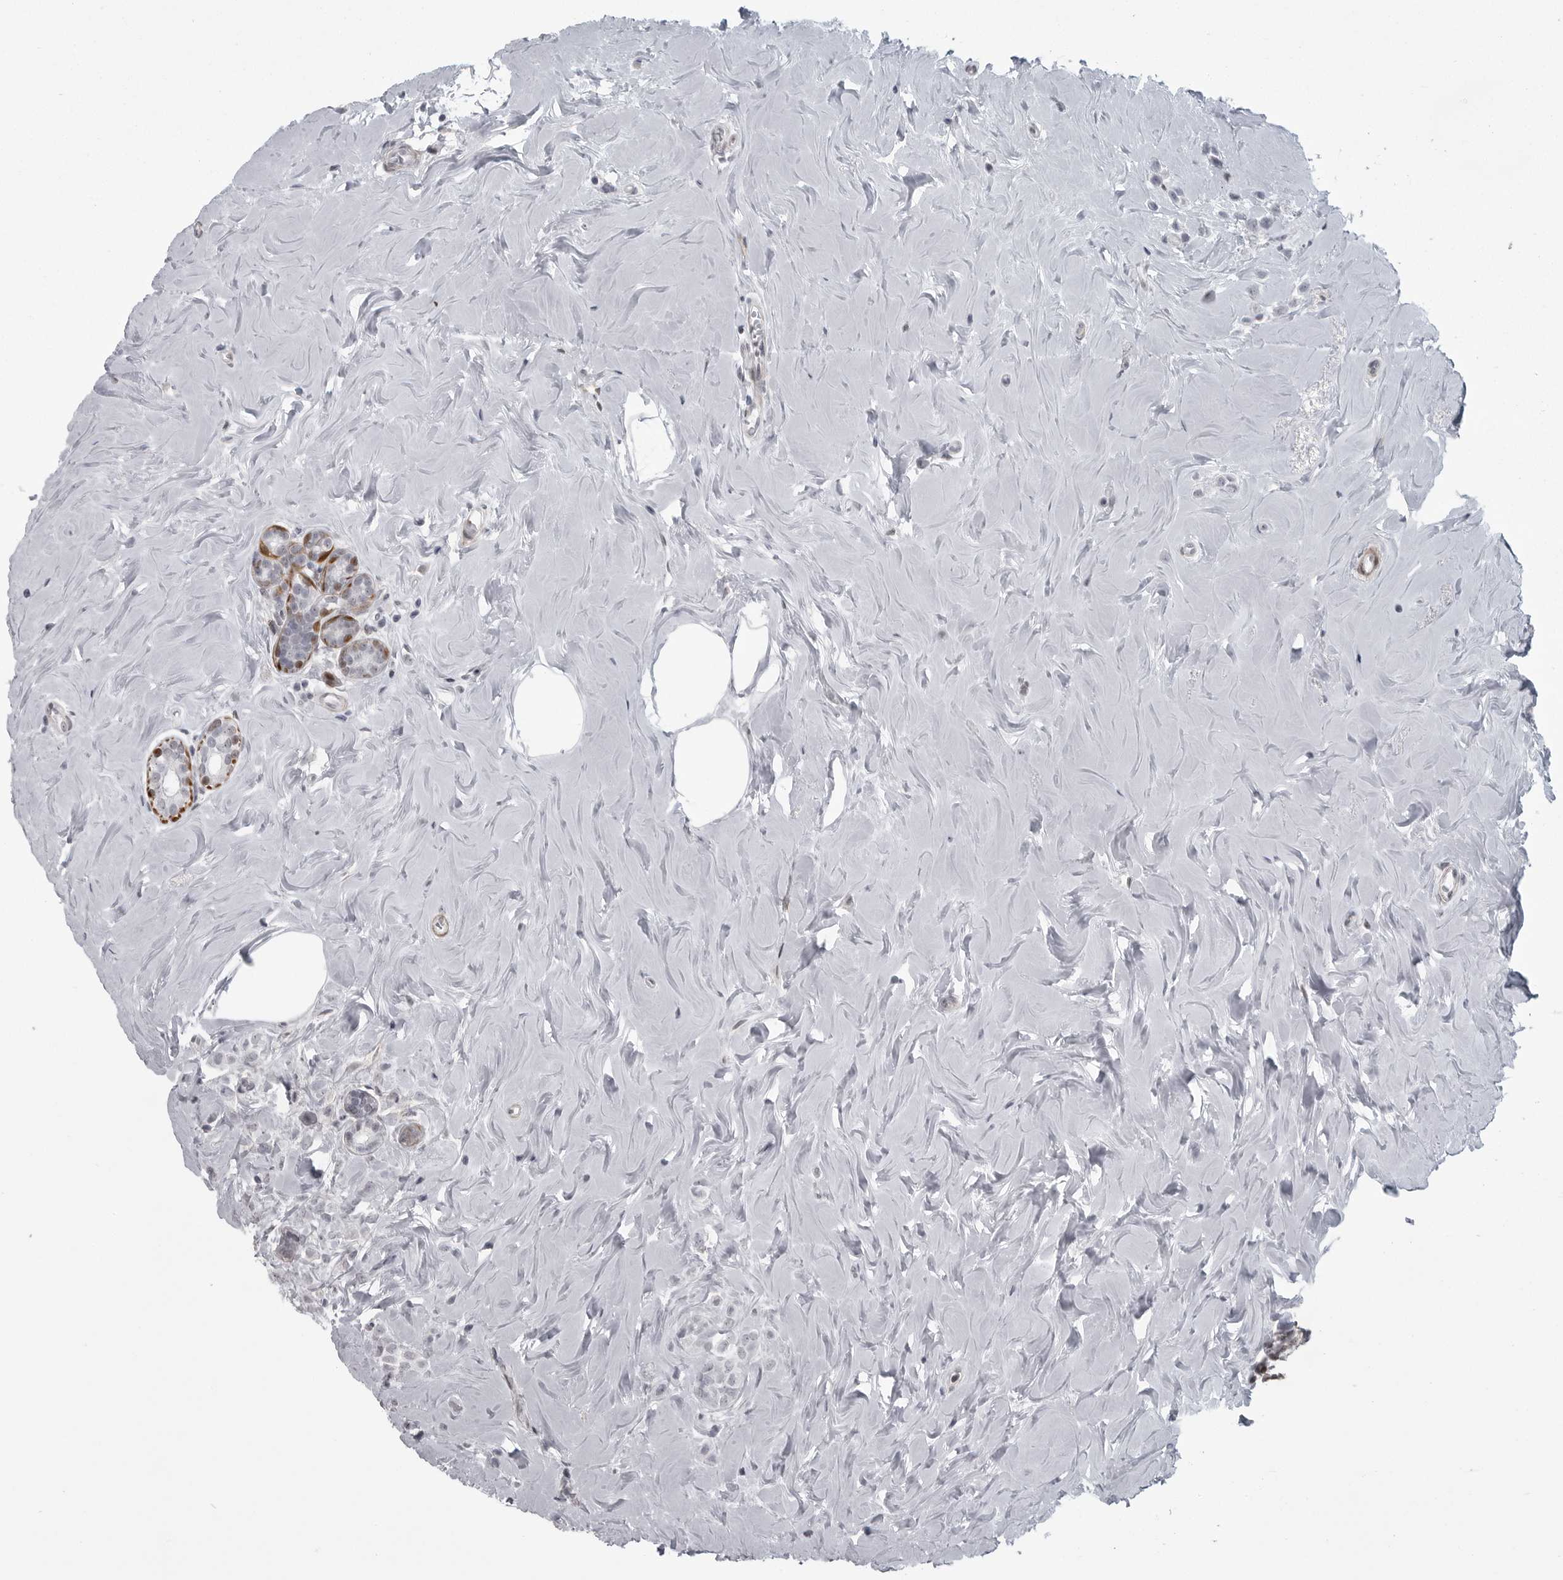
{"staining": {"intensity": "negative", "quantity": "none", "location": "none"}, "tissue": "breast cancer", "cell_type": "Tumor cells", "image_type": "cancer", "snomed": [{"axis": "morphology", "description": "Lobular carcinoma"}, {"axis": "topography", "description": "Breast"}], "caption": "Tumor cells show no significant protein staining in breast cancer.", "gene": "HMGN3", "patient": {"sex": "female", "age": 47}}